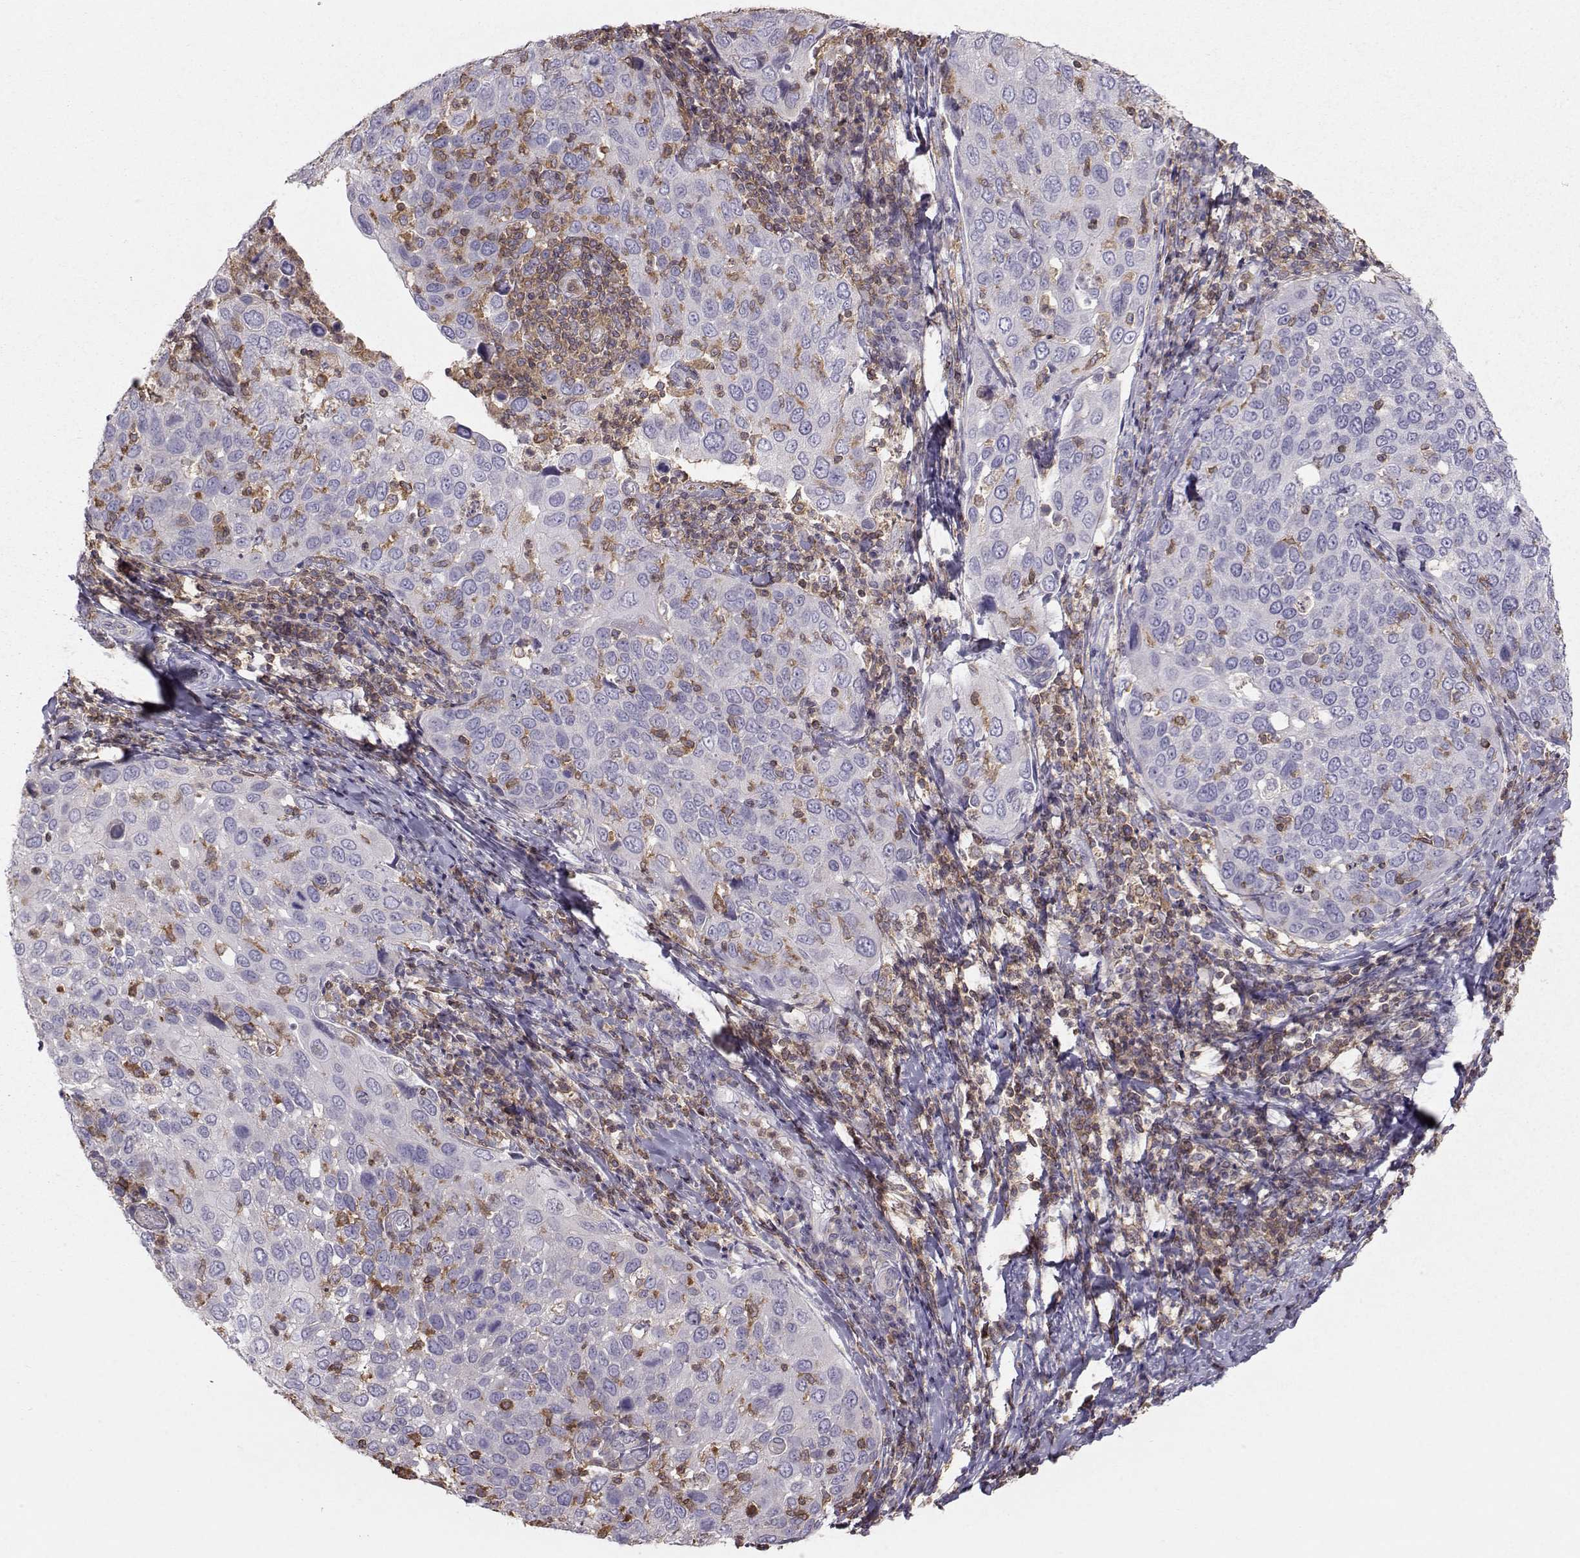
{"staining": {"intensity": "negative", "quantity": "none", "location": "none"}, "tissue": "cervical cancer", "cell_type": "Tumor cells", "image_type": "cancer", "snomed": [{"axis": "morphology", "description": "Squamous cell carcinoma, NOS"}, {"axis": "topography", "description": "Cervix"}], "caption": "There is no significant positivity in tumor cells of cervical cancer (squamous cell carcinoma). (DAB (3,3'-diaminobenzidine) immunohistochemistry visualized using brightfield microscopy, high magnification).", "gene": "ZBTB32", "patient": {"sex": "female", "age": 54}}